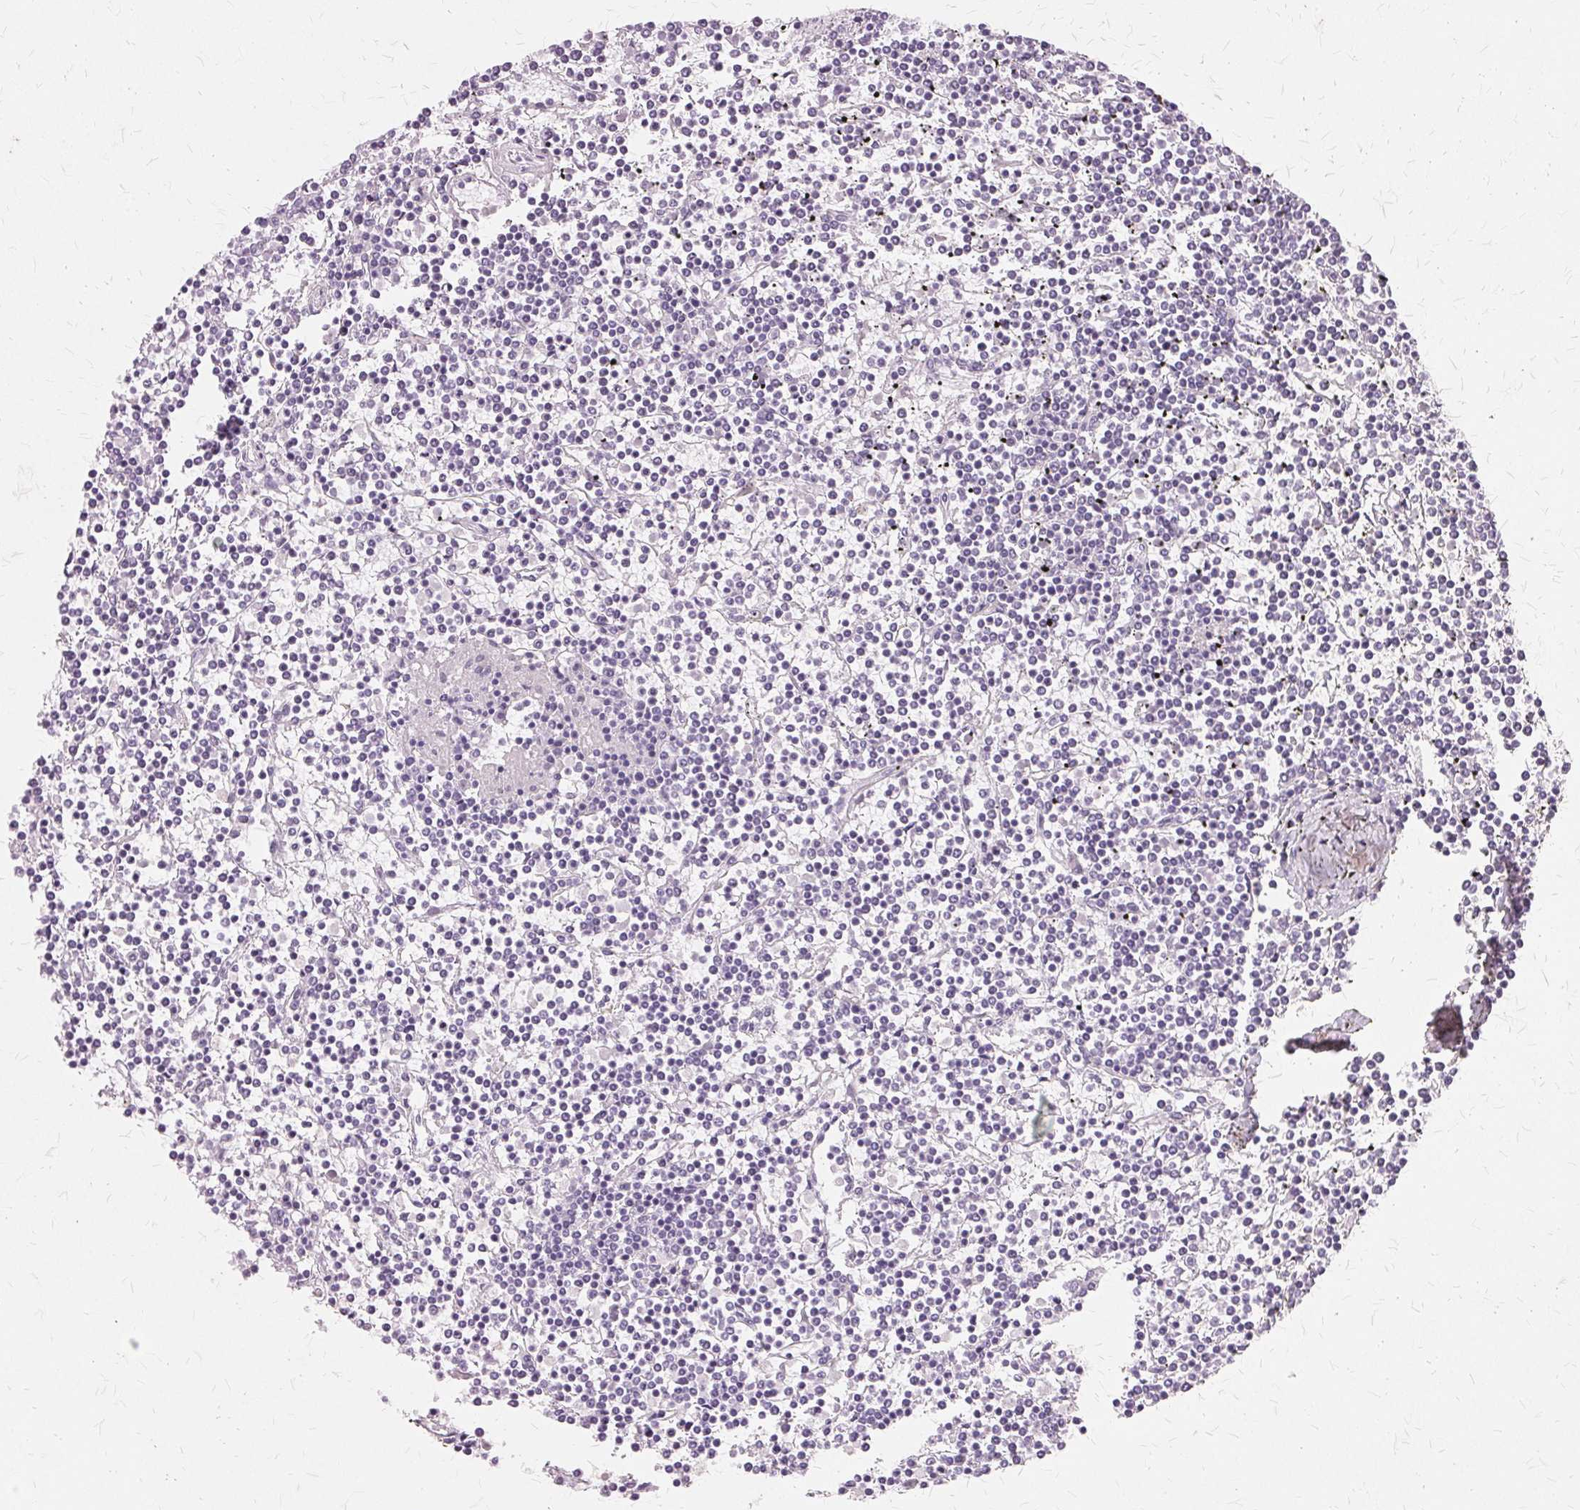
{"staining": {"intensity": "negative", "quantity": "none", "location": "none"}, "tissue": "lymphoma", "cell_type": "Tumor cells", "image_type": "cancer", "snomed": [{"axis": "morphology", "description": "Malignant lymphoma, non-Hodgkin's type, Low grade"}, {"axis": "topography", "description": "Spleen"}], "caption": "Immunohistochemical staining of lymphoma reveals no significant staining in tumor cells.", "gene": "SLC45A3", "patient": {"sex": "female", "age": 19}}